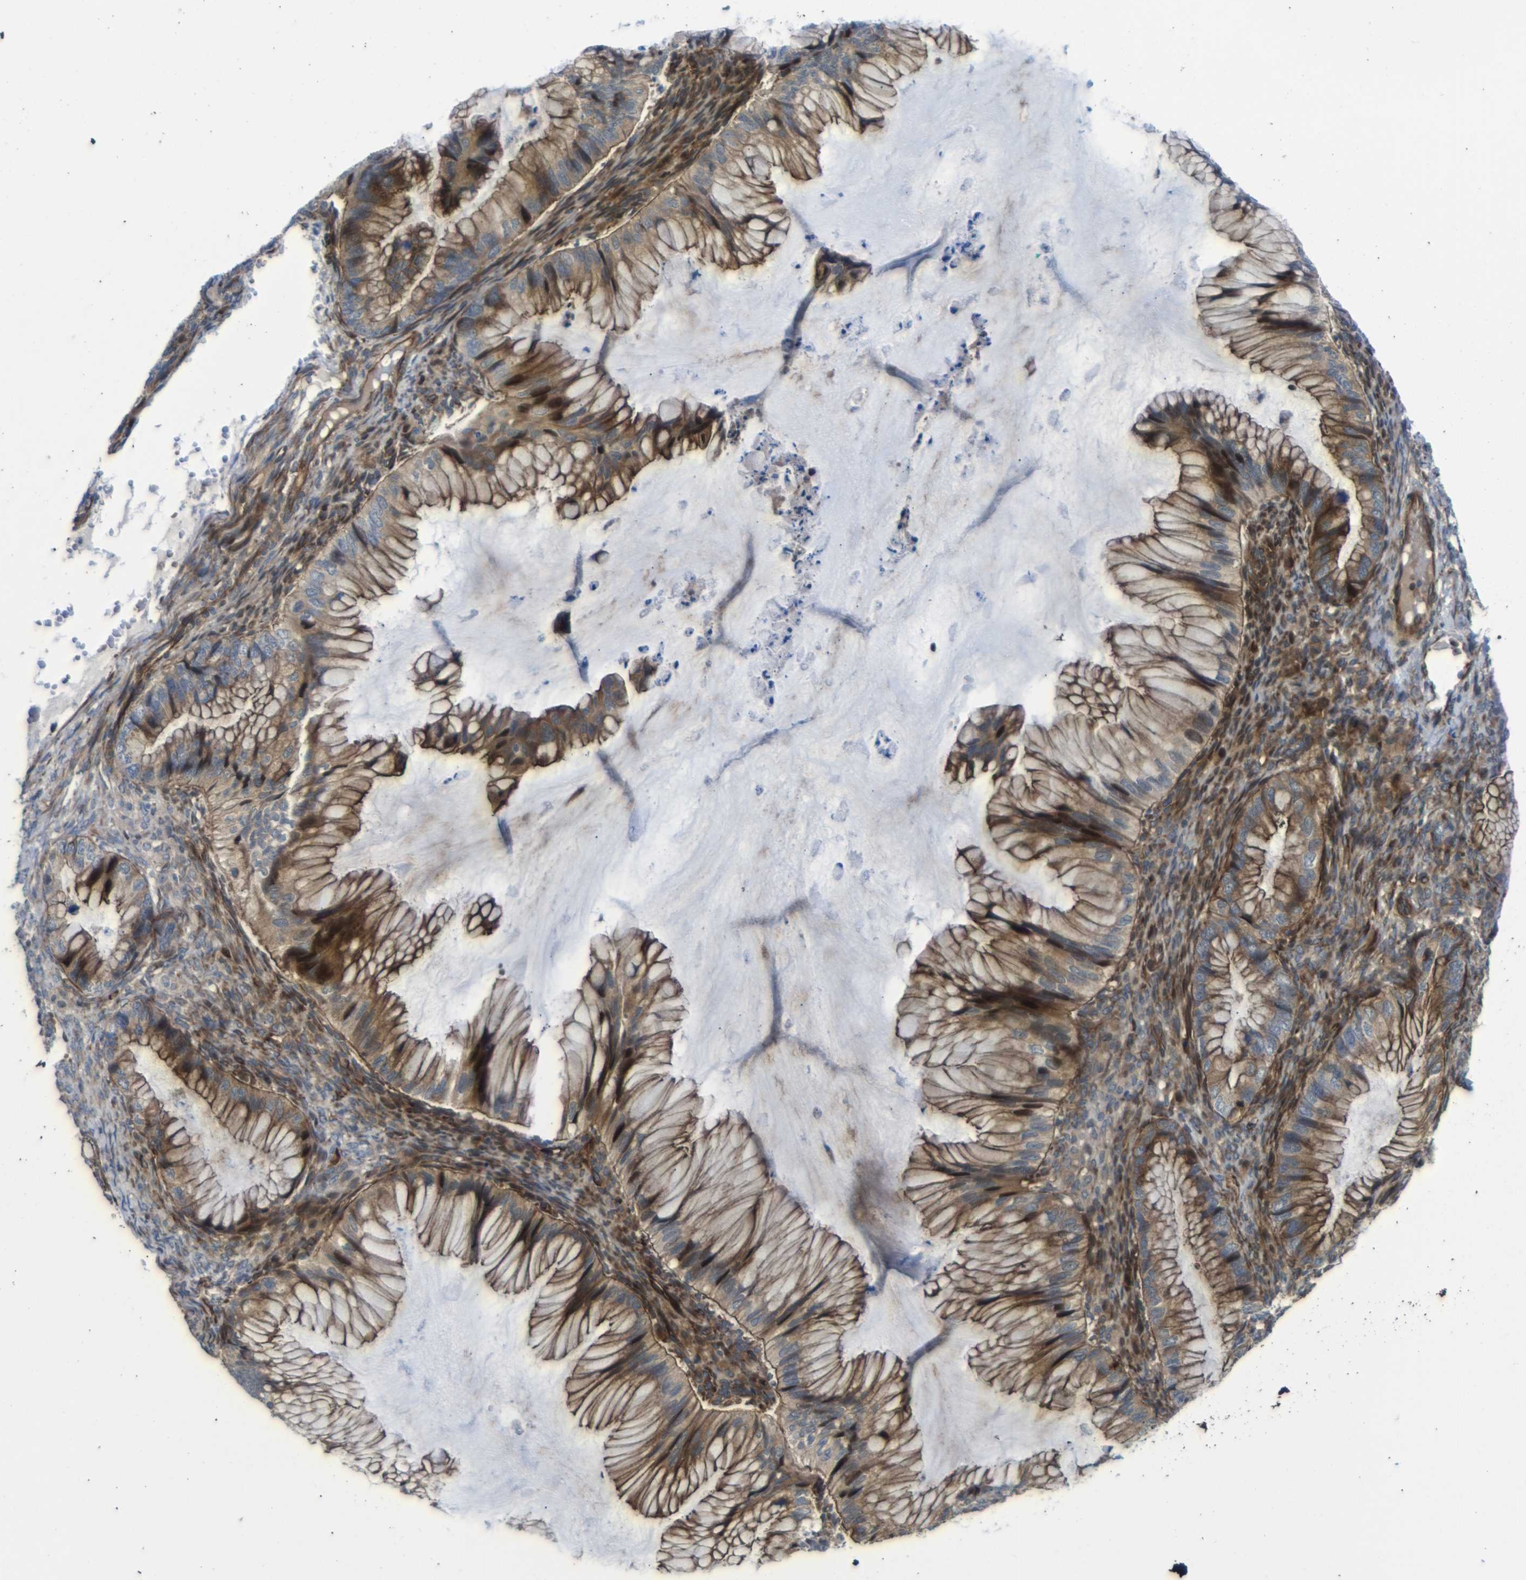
{"staining": {"intensity": "strong", "quantity": ">75%", "location": "cytoplasmic/membranous,nuclear"}, "tissue": "ovarian cancer", "cell_type": "Tumor cells", "image_type": "cancer", "snomed": [{"axis": "morphology", "description": "Cystadenocarcinoma, mucinous, NOS"}, {"axis": "topography", "description": "Ovary"}], "caption": "This is a micrograph of IHC staining of mucinous cystadenocarcinoma (ovarian), which shows strong positivity in the cytoplasmic/membranous and nuclear of tumor cells.", "gene": "PARP14", "patient": {"sex": "female", "age": 36}}